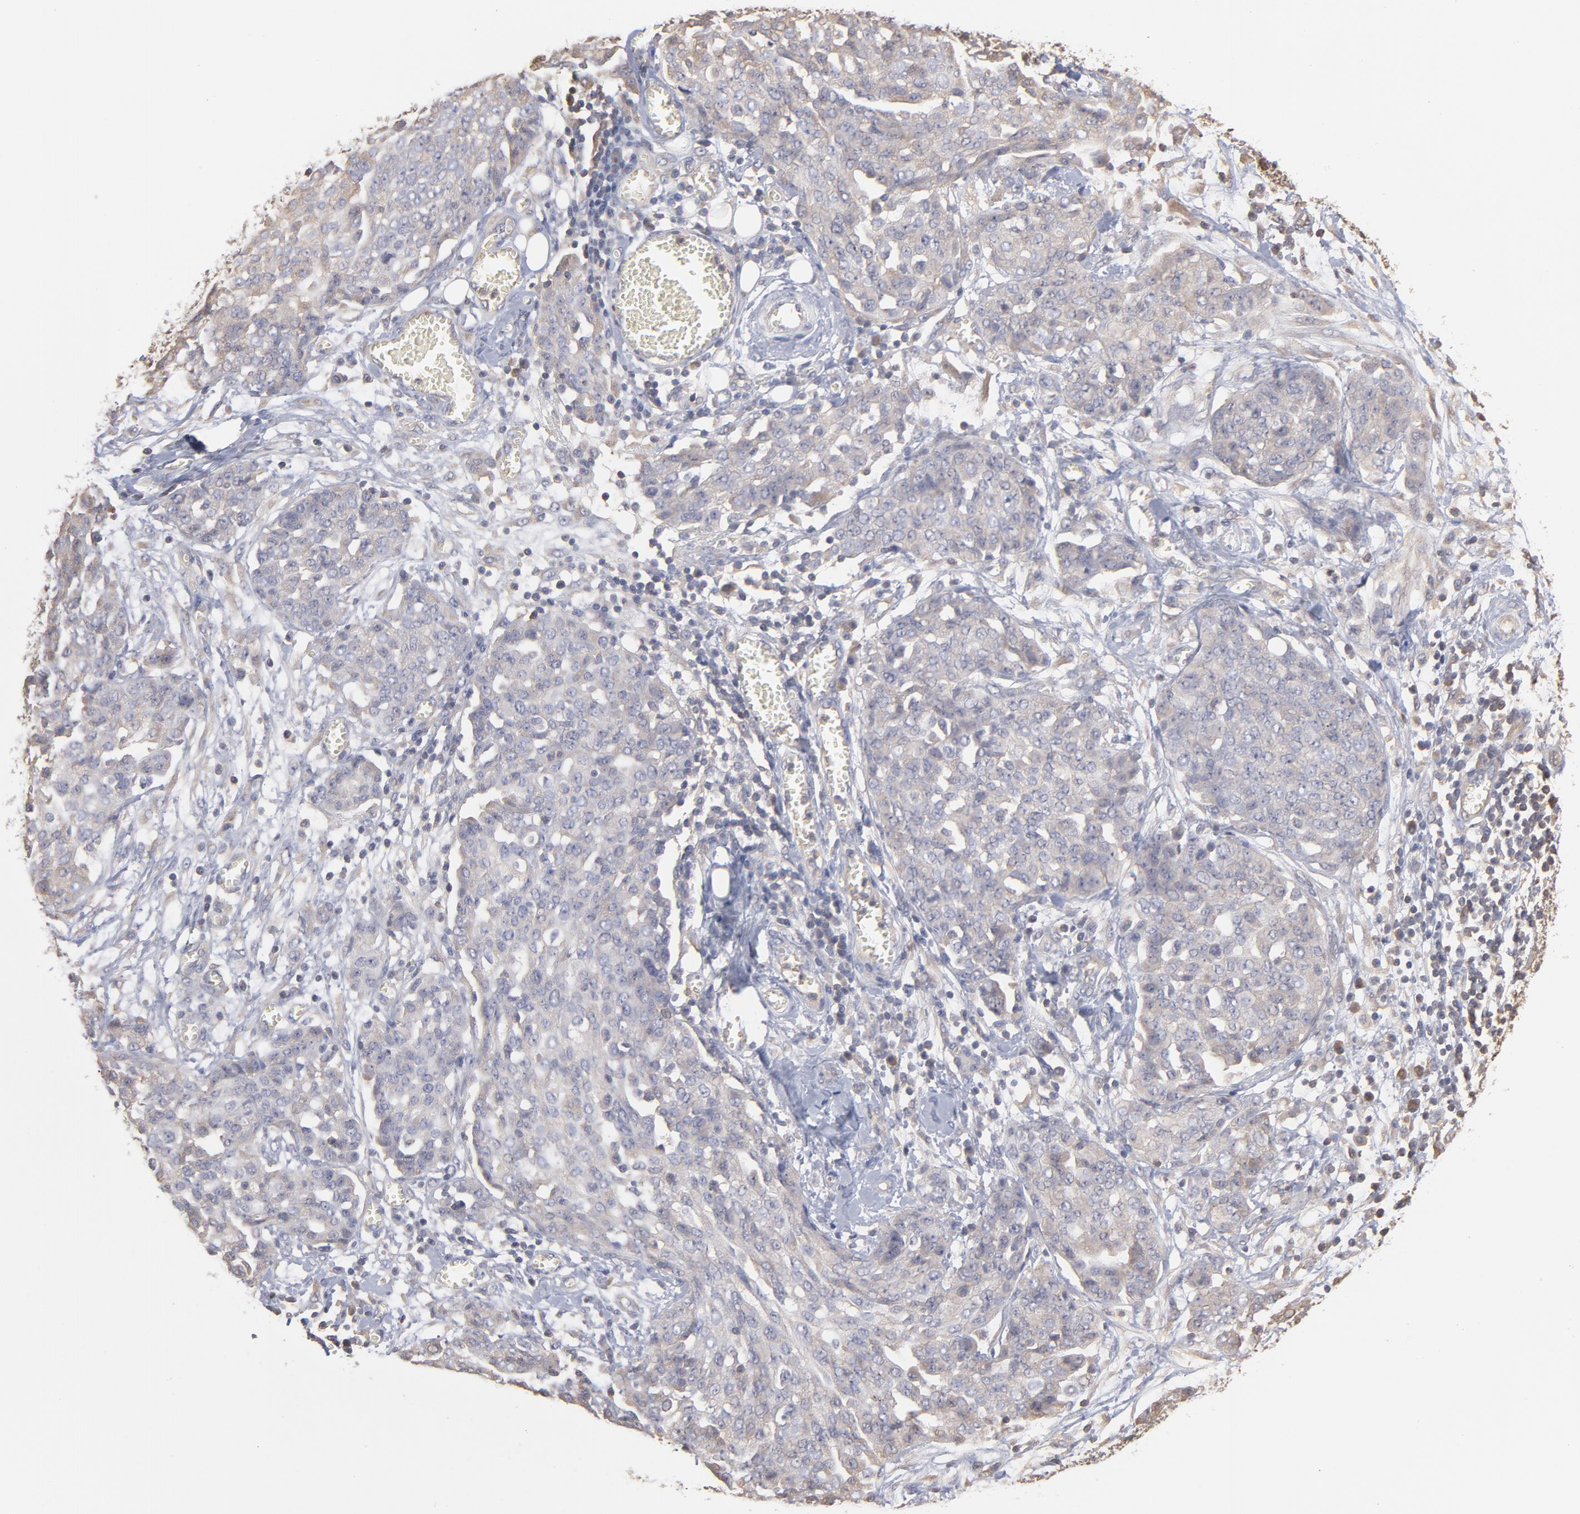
{"staining": {"intensity": "weak", "quantity": "<25%", "location": "cytoplasmic/membranous"}, "tissue": "ovarian cancer", "cell_type": "Tumor cells", "image_type": "cancer", "snomed": [{"axis": "morphology", "description": "Cystadenocarcinoma, serous, NOS"}, {"axis": "topography", "description": "Soft tissue"}, {"axis": "topography", "description": "Ovary"}], "caption": "Protein analysis of serous cystadenocarcinoma (ovarian) demonstrates no significant expression in tumor cells.", "gene": "MAP2K2", "patient": {"sex": "female", "age": 57}}